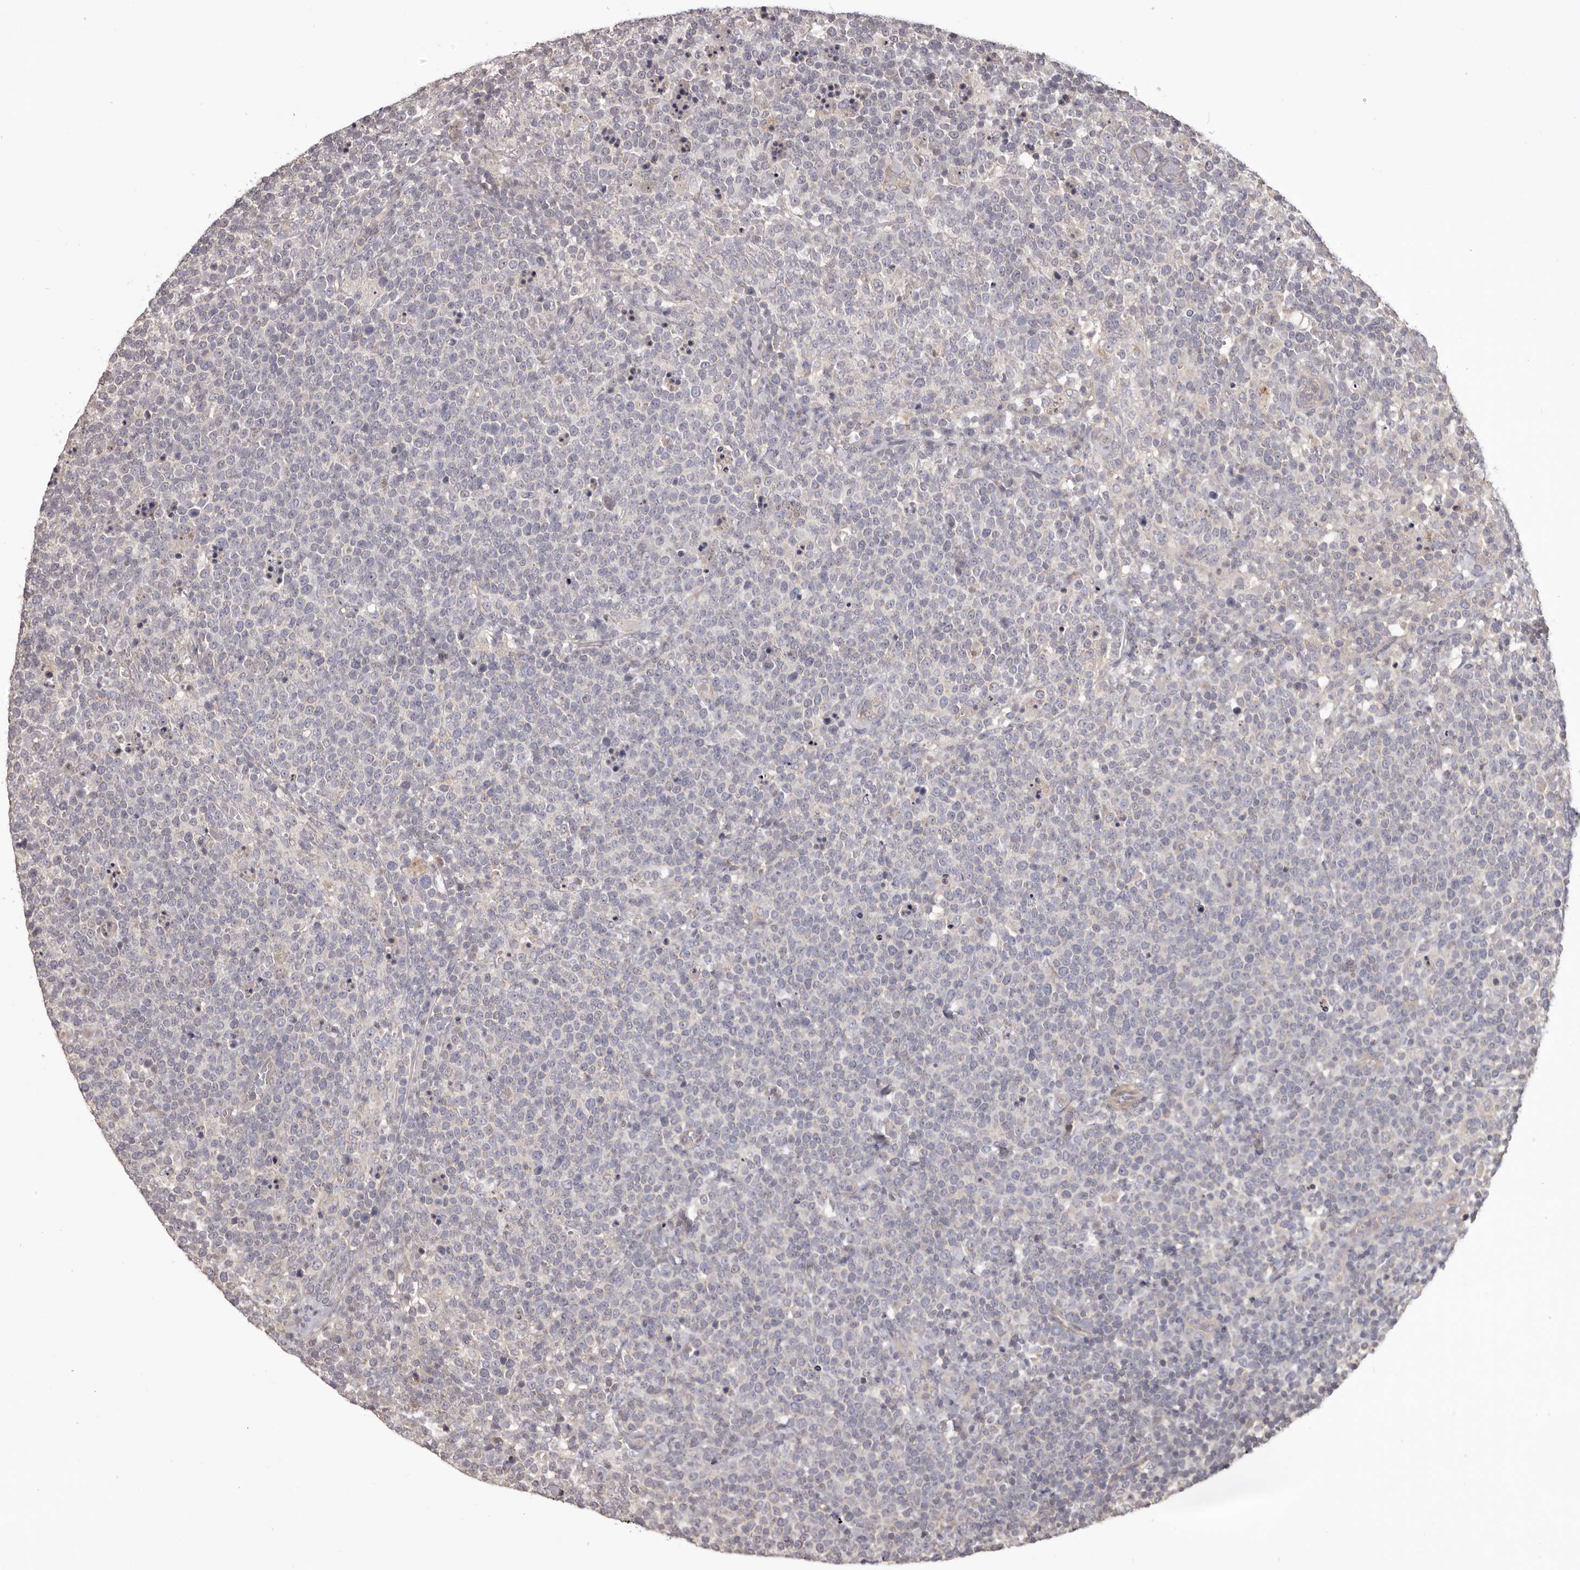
{"staining": {"intensity": "negative", "quantity": "none", "location": "none"}, "tissue": "lymphoma", "cell_type": "Tumor cells", "image_type": "cancer", "snomed": [{"axis": "morphology", "description": "Malignant lymphoma, non-Hodgkin's type, High grade"}, {"axis": "topography", "description": "Lymph node"}], "caption": "A histopathology image of lymphoma stained for a protein reveals no brown staining in tumor cells.", "gene": "HRH1", "patient": {"sex": "male", "age": 61}}